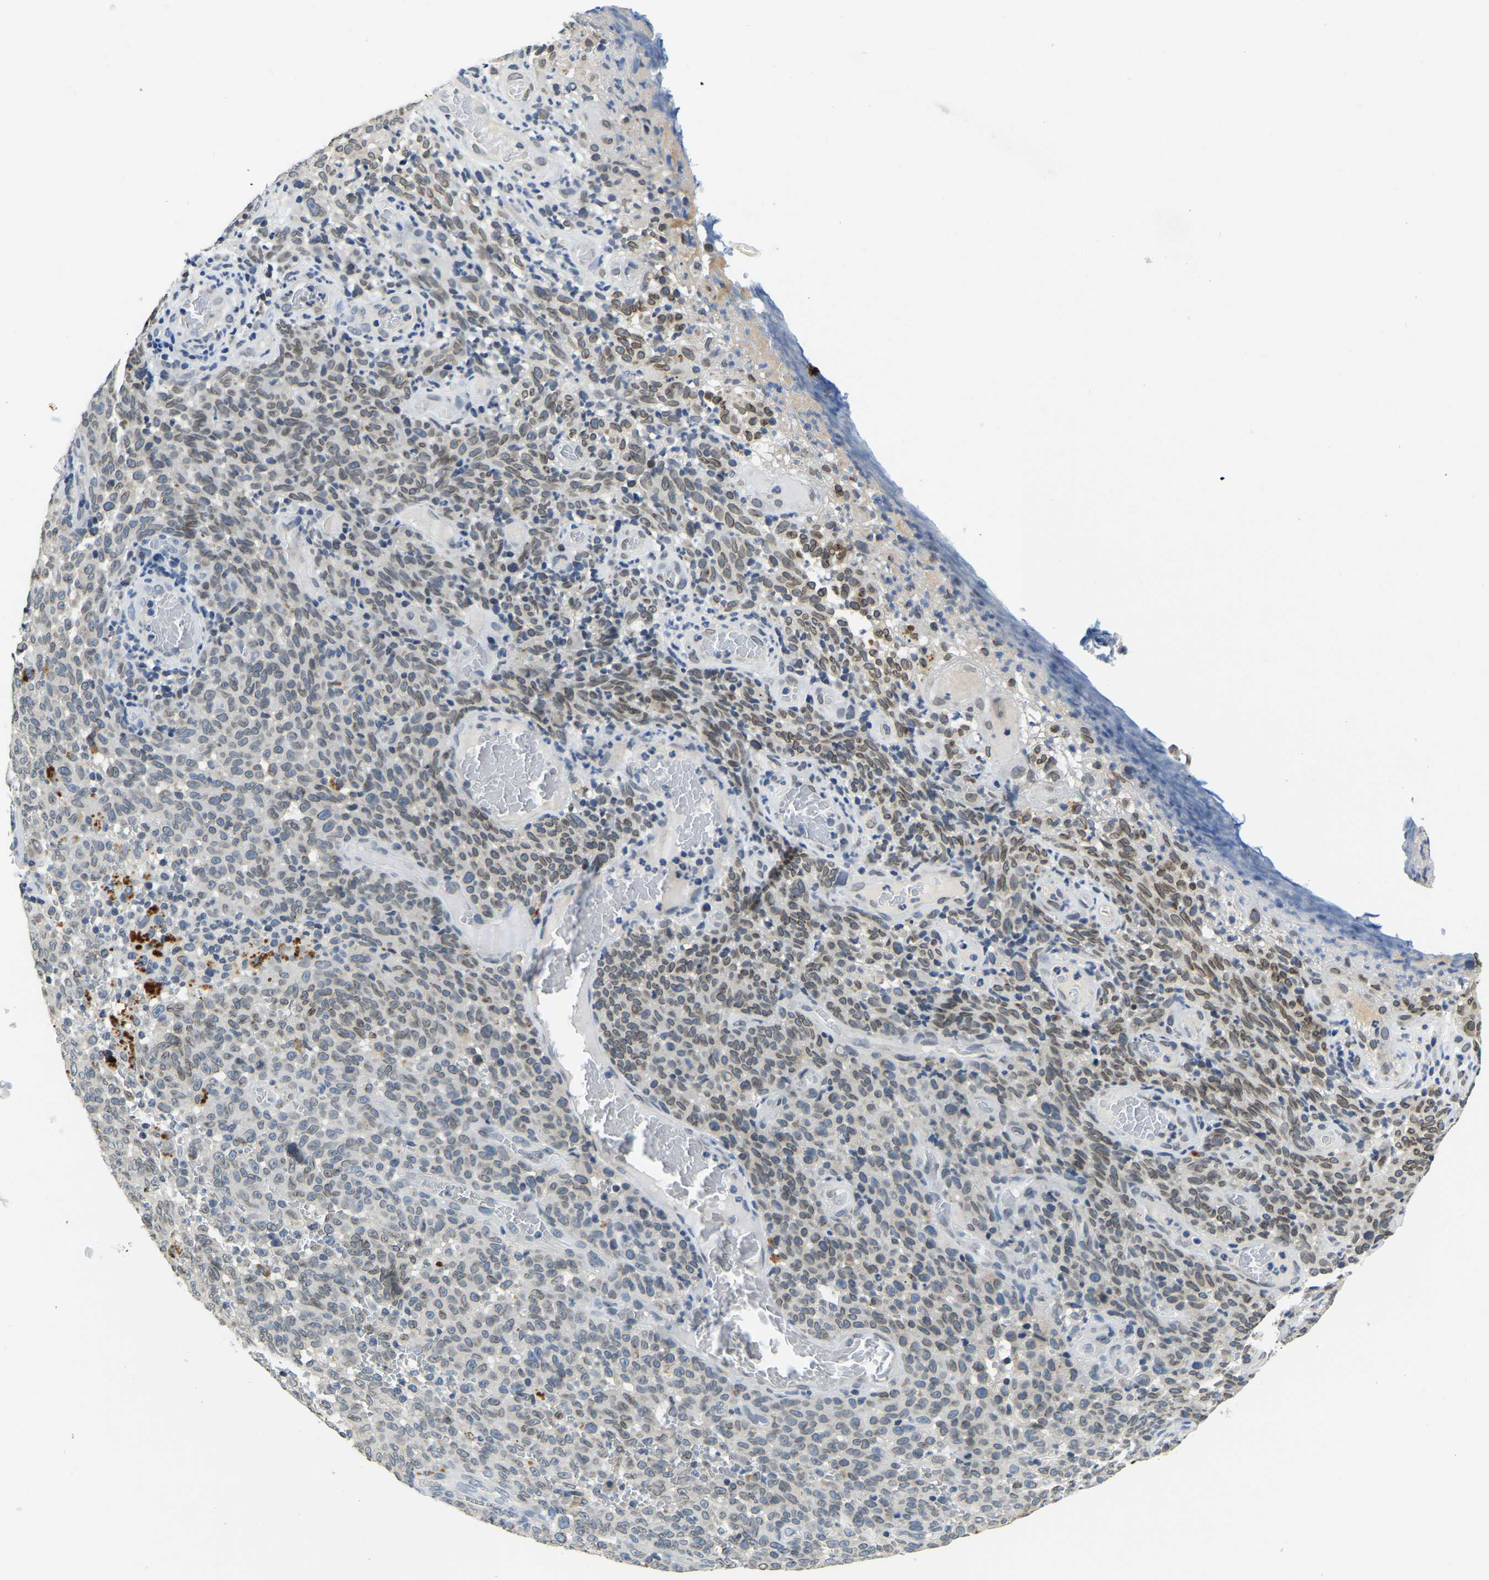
{"staining": {"intensity": "weak", "quantity": "25%-75%", "location": "cytoplasmic/membranous,nuclear"}, "tissue": "melanoma", "cell_type": "Tumor cells", "image_type": "cancer", "snomed": [{"axis": "morphology", "description": "Malignant melanoma, NOS"}, {"axis": "topography", "description": "Skin"}], "caption": "An immunohistochemistry histopathology image of neoplastic tissue is shown. Protein staining in brown labels weak cytoplasmic/membranous and nuclear positivity in malignant melanoma within tumor cells.", "gene": "RANBP2", "patient": {"sex": "female", "age": 82}}